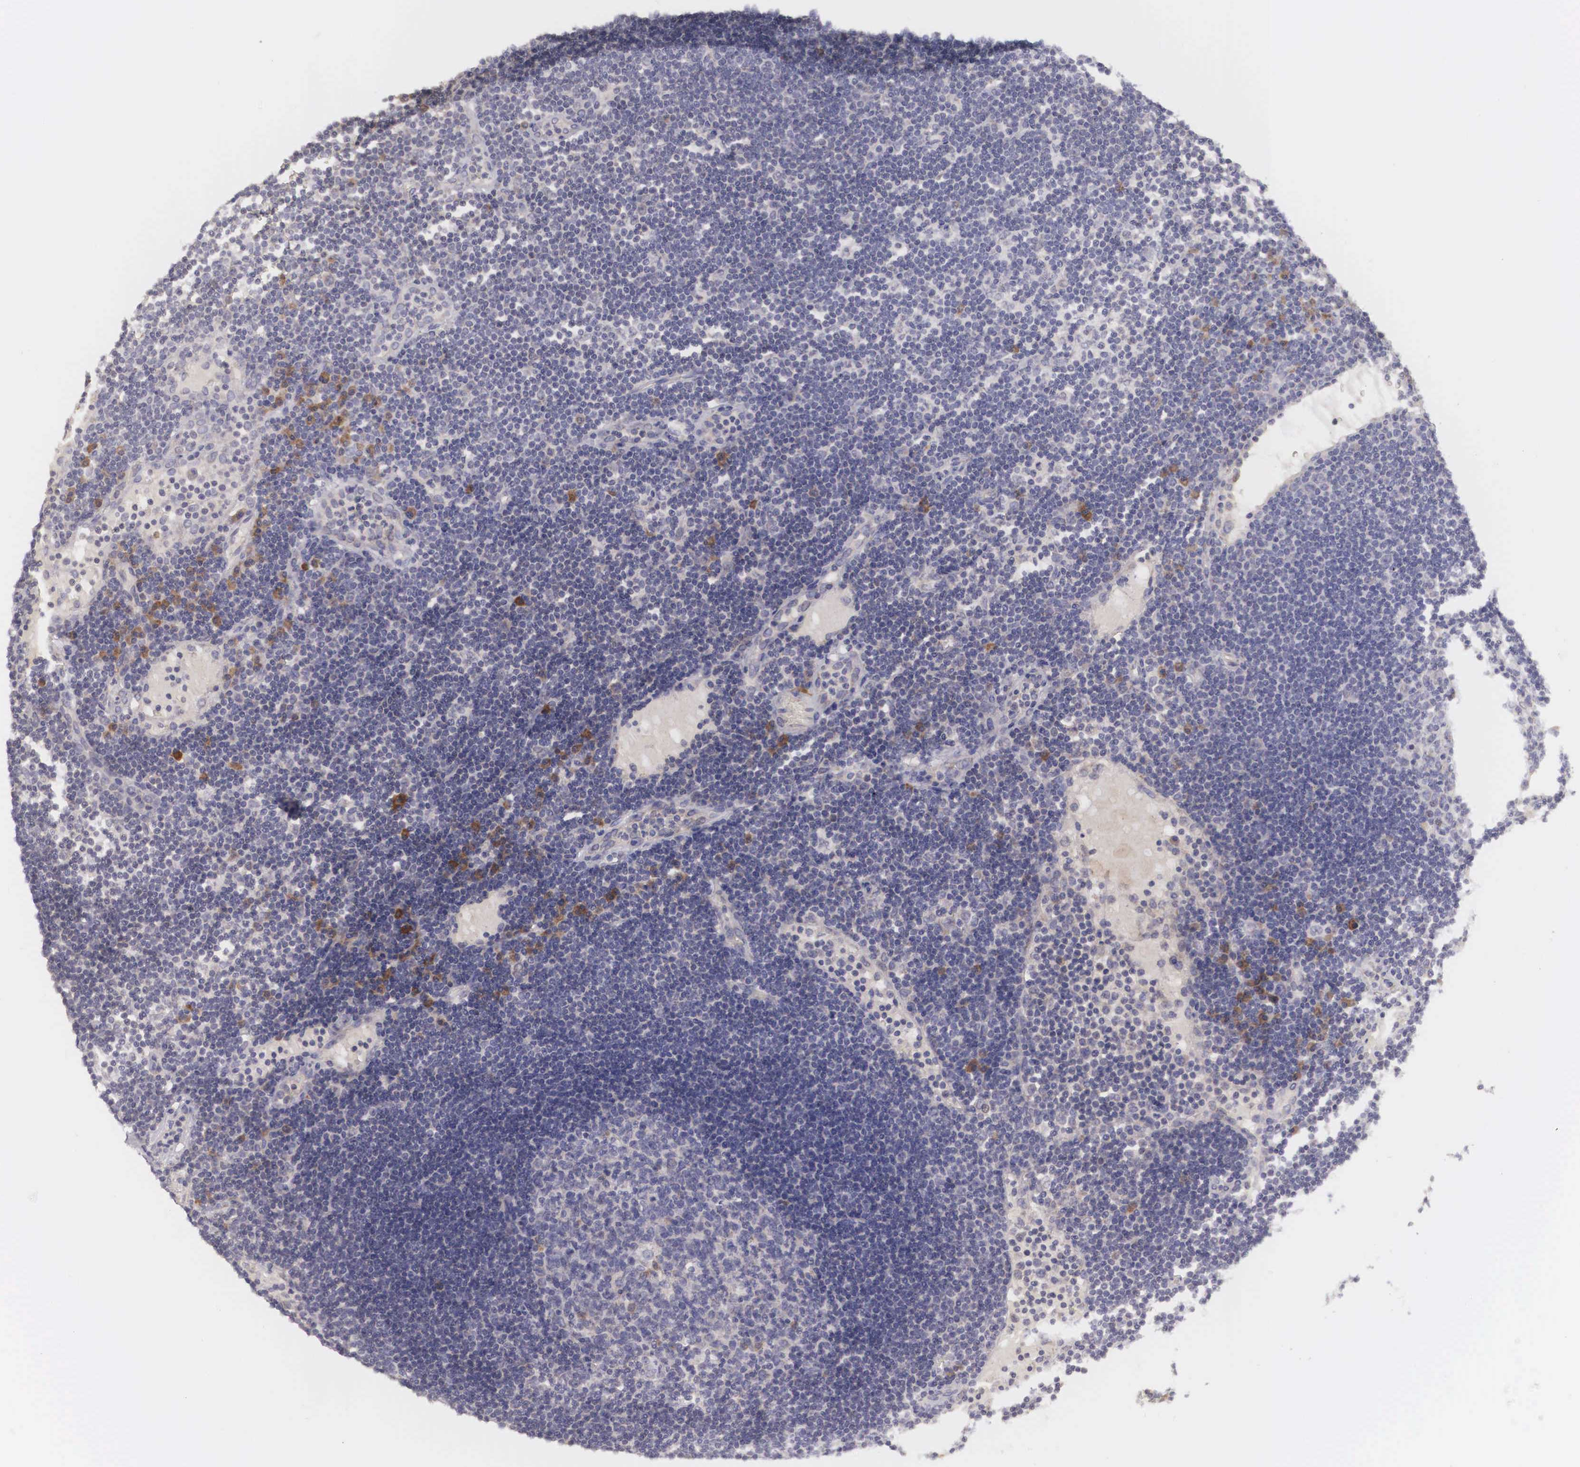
{"staining": {"intensity": "moderate", "quantity": "<25%", "location": "cytoplasmic/membranous"}, "tissue": "lymph node", "cell_type": "Germinal center cells", "image_type": "normal", "snomed": [{"axis": "morphology", "description": "Normal tissue, NOS"}, {"axis": "topography", "description": "Lymph node"}], "caption": "Protein staining of normal lymph node shows moderate cytoplasmic/membranous expression in about <25% of germinal center cells. (brown staining indicates protein expression, while blue staining denotes nuclei).", "gene": "NREP", "patient": {"sex": "male", "age": 54}}